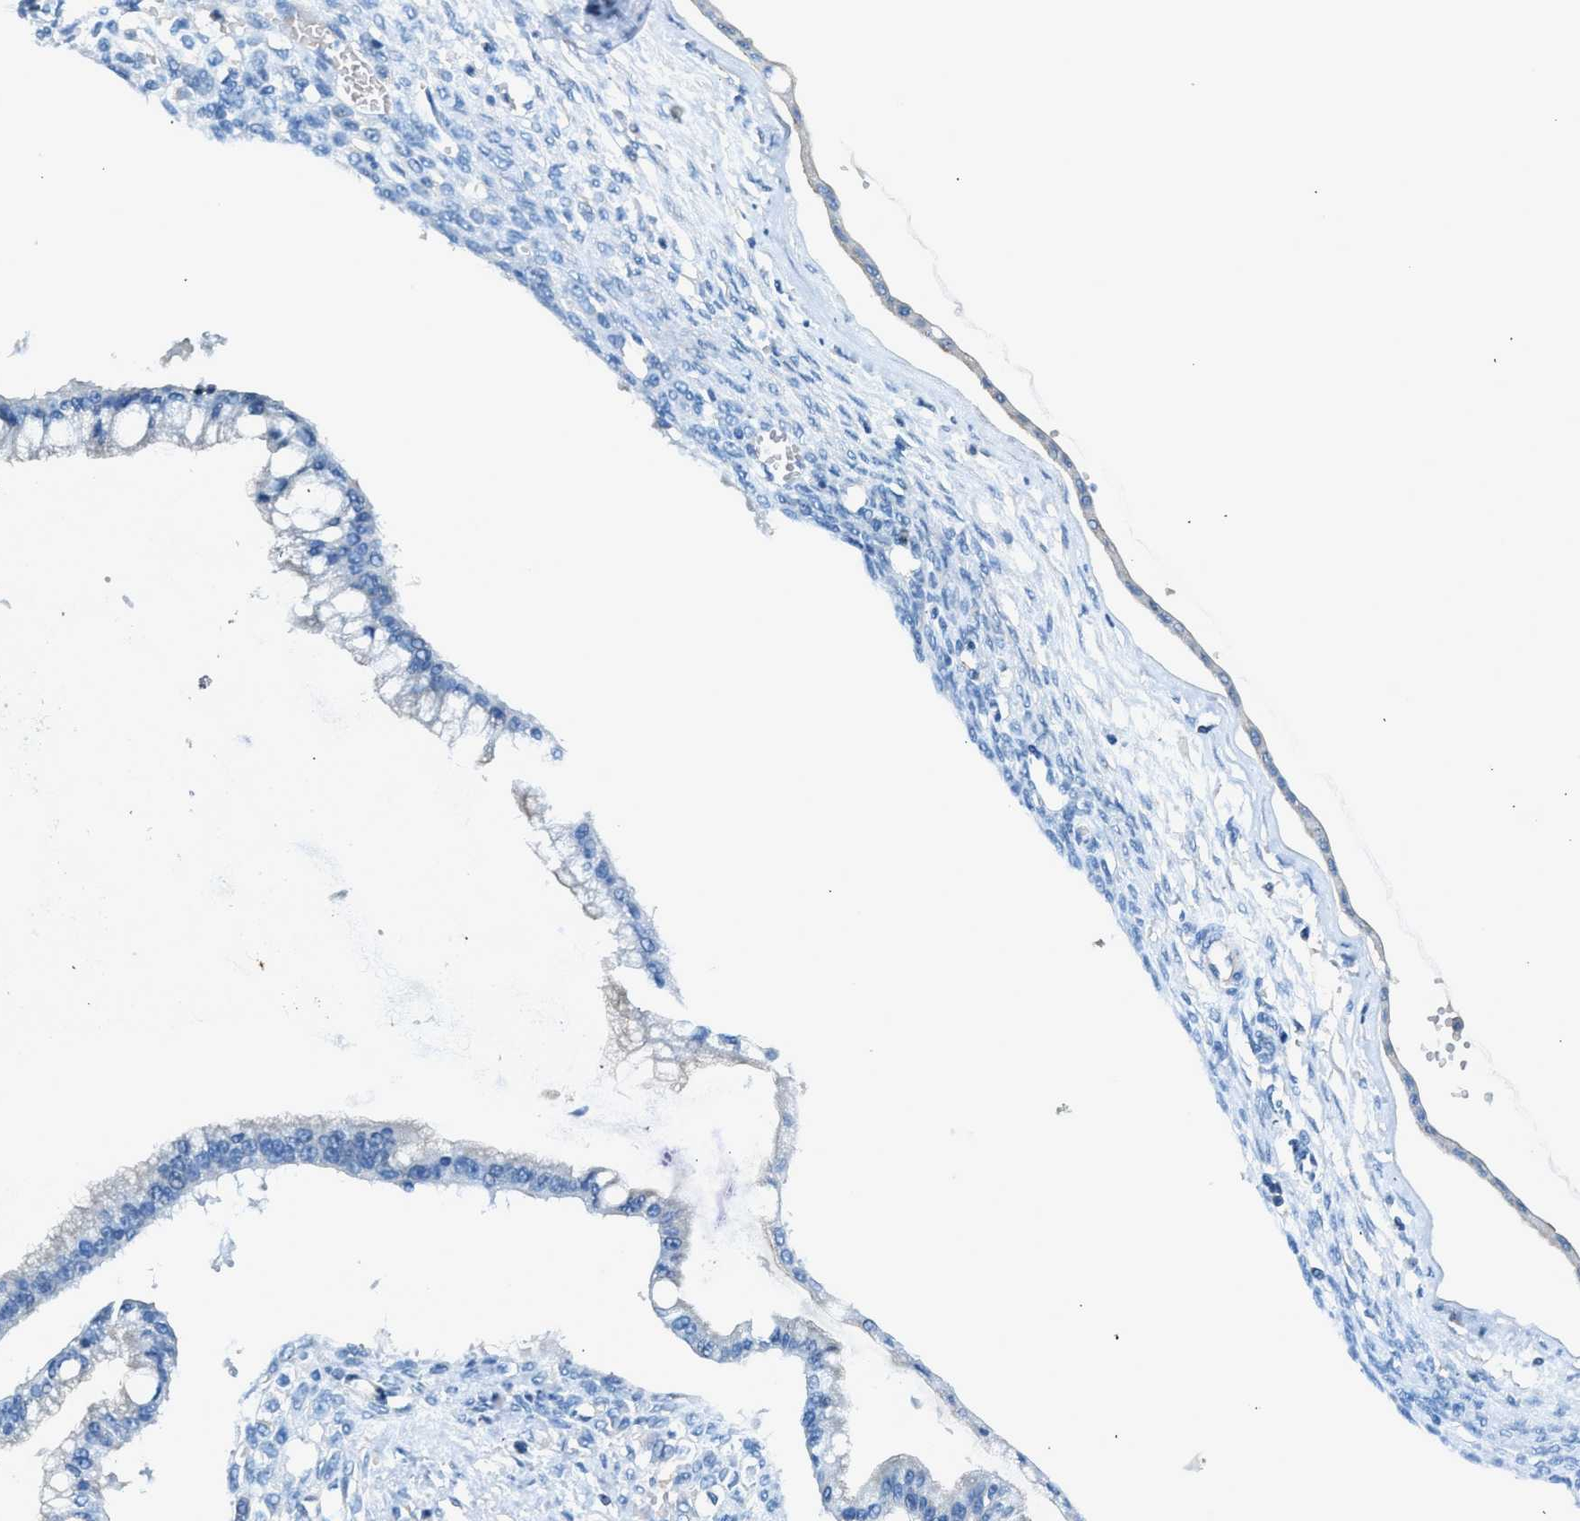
{"staining": {"intensity": "negative", "quantity": "none", "location": "none"}, "tissue": "ovarian cancer", "cell_type": "Tumor cells", "image_type": "cancer", "snomed": [{"axis": "morphology", "description": "Cystadenocarcinoma, mucinous, NOS"}, {"axis": "topography", "description": "Ovary"}], "caption": "Ovarian mucinous cystadenocarcinoma was stained to show a protein in brown. There is no significant positivity in tumor cells. Brightfield microscopy of immunohistochemistry (IHC) stained with DAB (brown) and hematoxylin (blue), captured at high magnification.", "gene": "LMLN", "patient": {"sex": "female", "age": 73}}